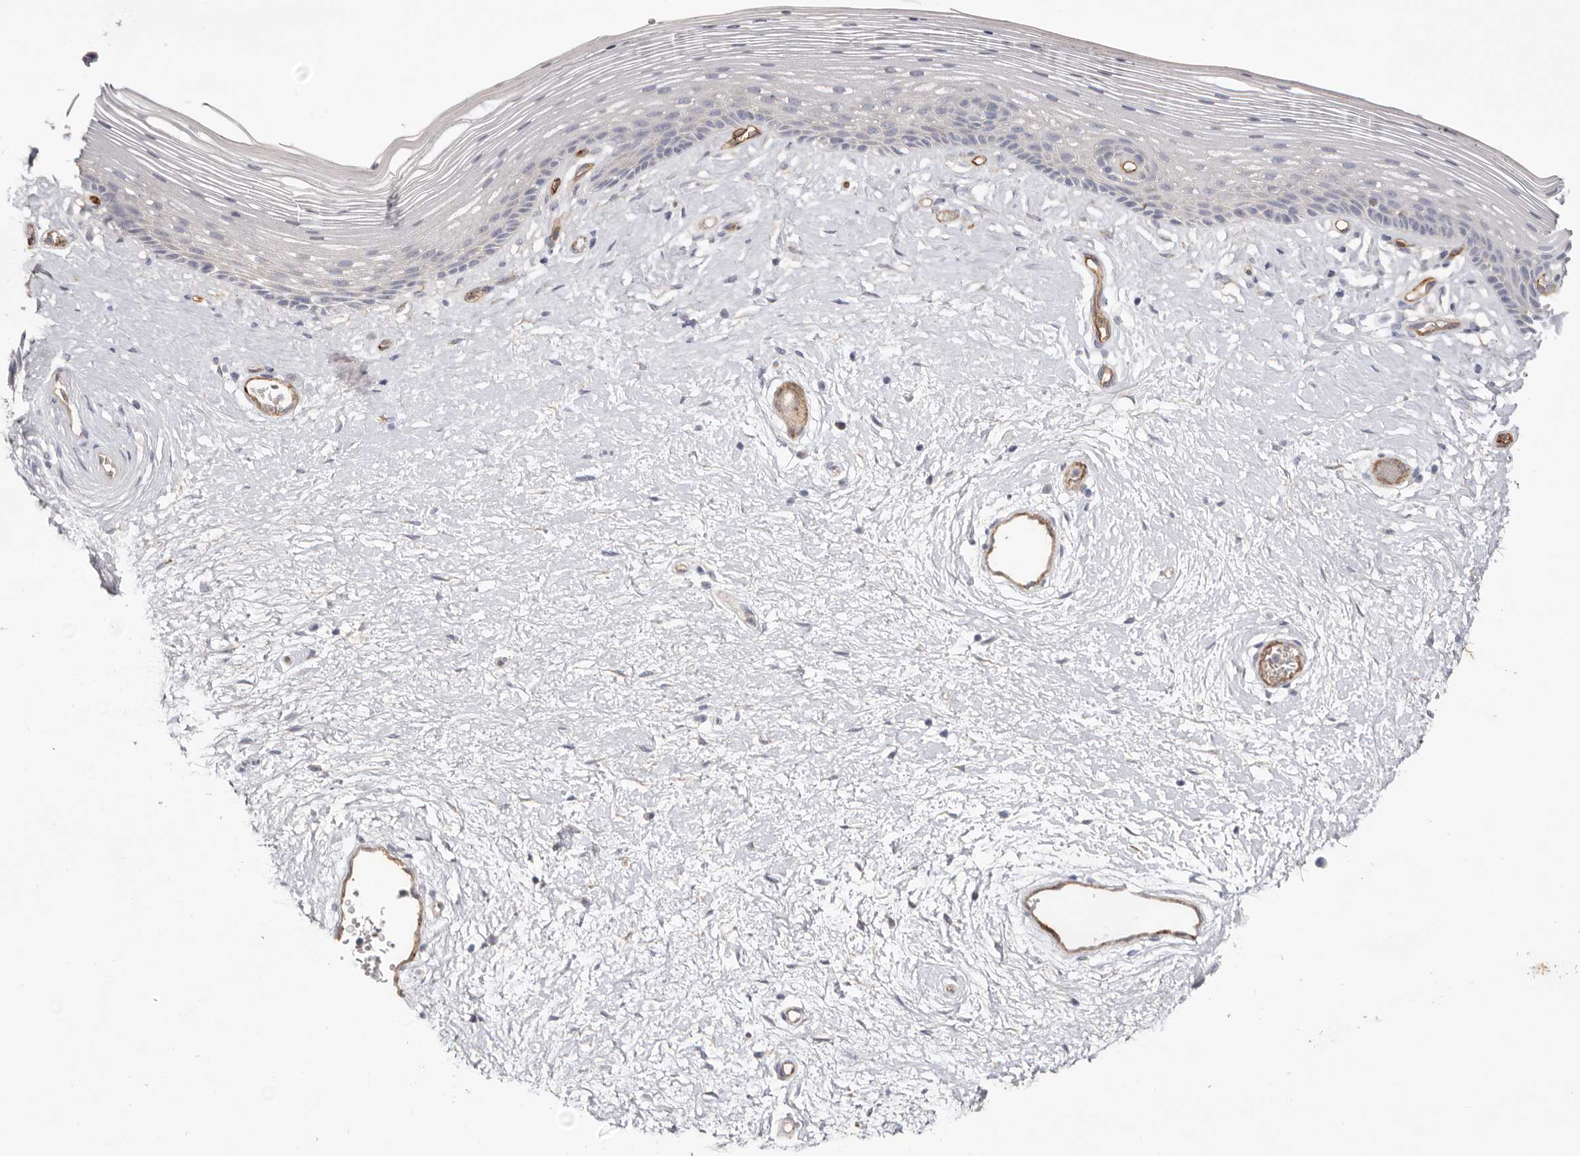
{"staining": {"intensity": "negative", "quantity": "none", "location": "none"}, "tissue": "vagina", "cell_type": "Squamous epithelial cells", "image_type": "normal", "snomed": [{"axis": "morphology", "description": "Normal tissue, NOS"}, {"axis": "topography", "description": "Vagina"}], "caption": "DAB (3,3'-diaminobenzidine) immunohistochemical staining of benign vagina demonstrates no significant positivity in squamous epithelial cells. Nuclei are stained in blue.", "gene": "LRRC66", "patient": {"sex": "female", "age": 46}}